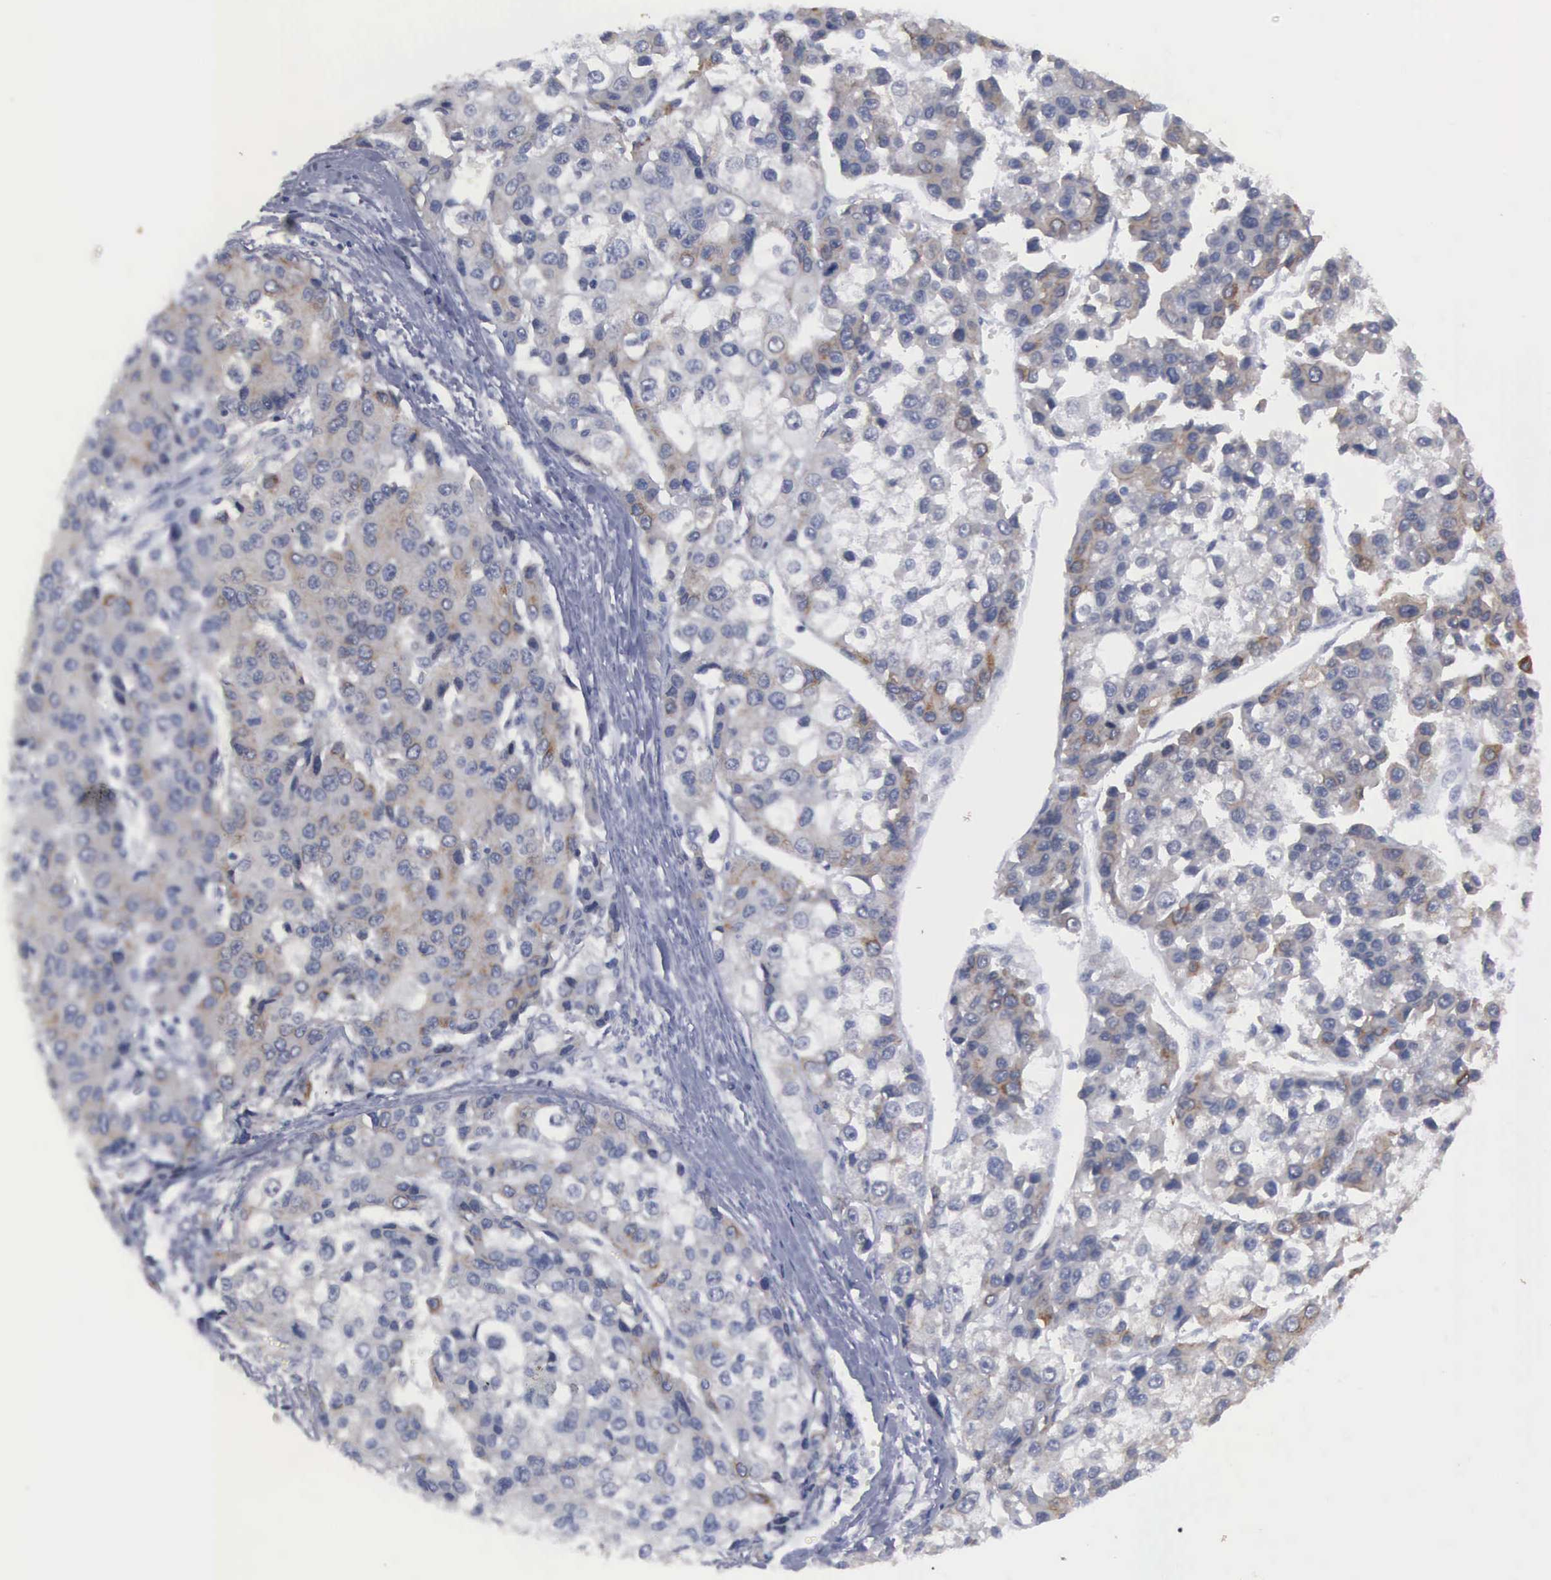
{"staining": {"intensity": "weak", "quantity": "<25%", "location": "cytoplasmic/membranous"}, "tissue": "liver cancer", "cell_type": "Tumor cells", "image_type": "cancer", "snomed": [{"axis": "morphology", "description": "Carcinoma, Hepatocellular, NOS"}, {"axis": "topography", "description": "Liver"}], "caption": "Tumor cells are negative for protein expression in human liver hepatocellular carcinoma.", "gene": "WDR89", "patient": {"sex": "female", "age": 66}}